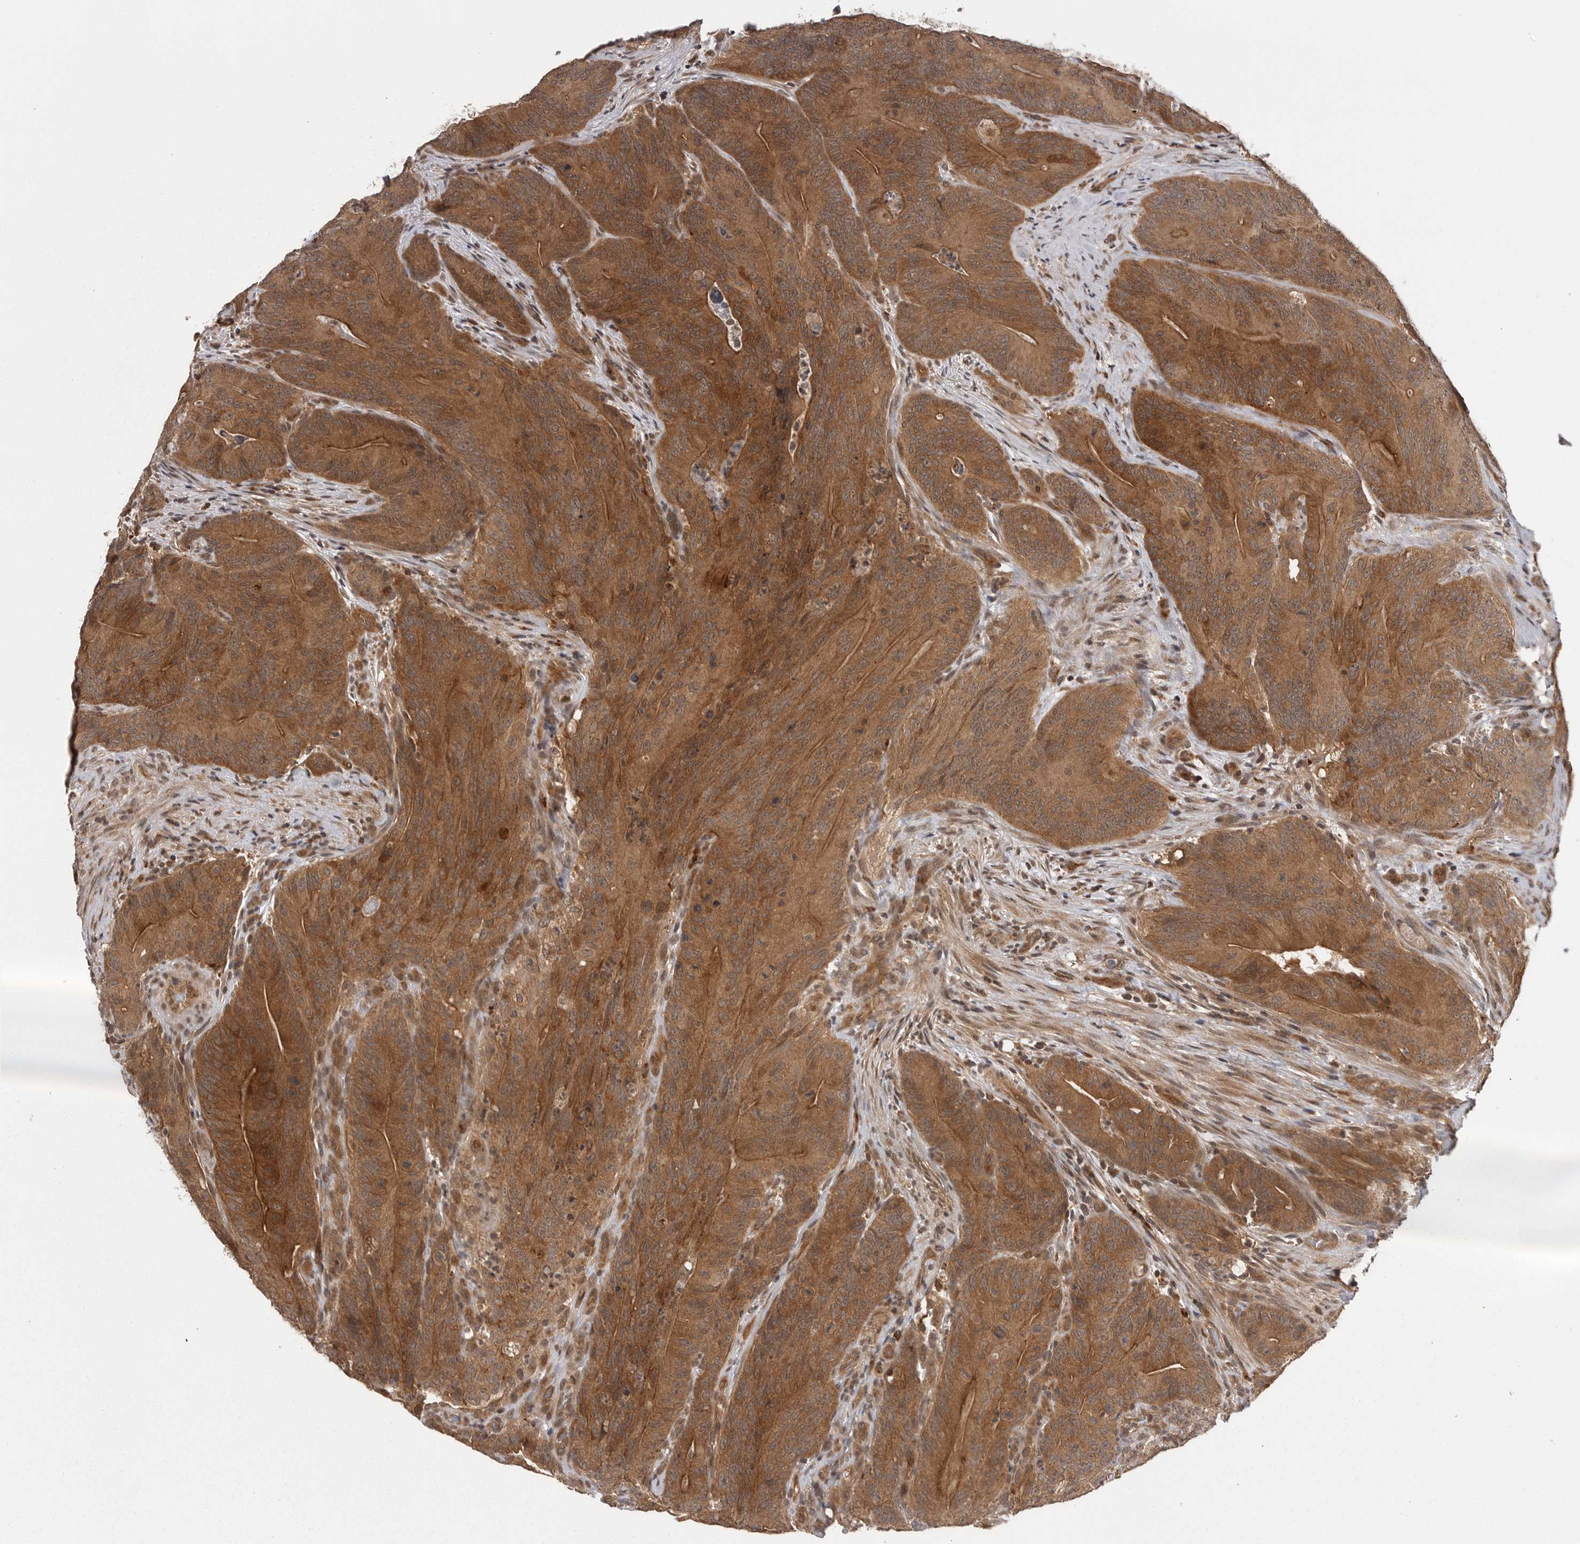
{"staining": {"intensity": "moderate", "quantity": ">75%", "location": "cytoplasmic/membranous"}, "tissue": "colorectal cancer", "cell_type": "Tumor cells", "image_type": "cancer", "snomed": [{"axis": "morphology", "description": "Normal tissue, NOS"}, {"axis": "topography", "description": "Colon"}], "caption": "DAB (3,3'-diaminobenzidine) immunohistochemical staining of colorectal cancer displays moderate cytoplasmic/membranous protein staining in about >75% of tumor cells.", "gene": "AOAH", "patient": {"sex": "female", "age": 82}}